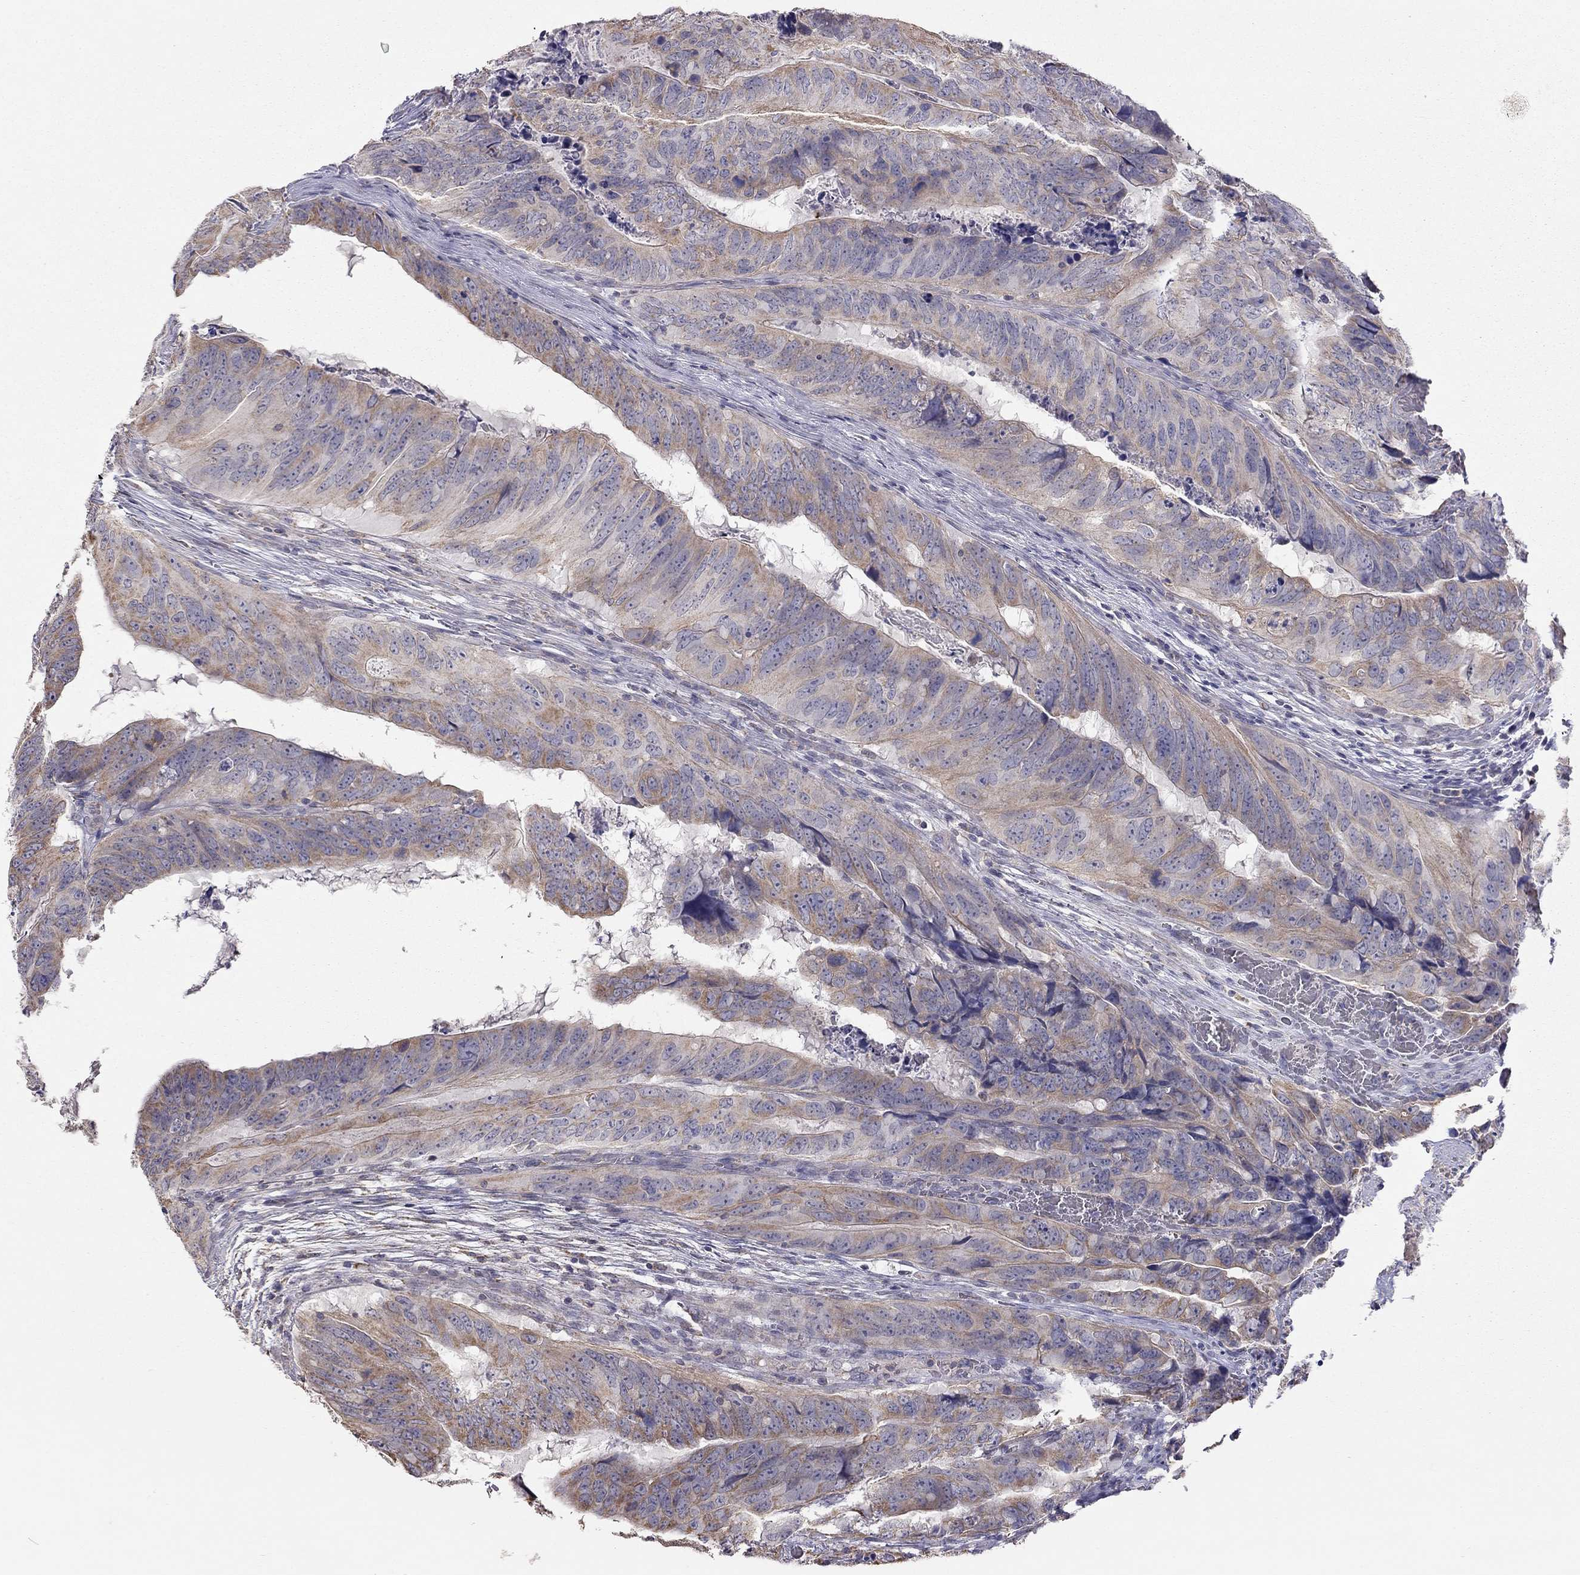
{"staining": {"intensity": "moderate", "quantity": "25%-75%", "location": "cytoplasmic/membranous"}, "tissue": "colorectal cancer", "cell_type": "Tumor cells", "image_type": "cancer", "snomed": [{"axis": "morphology", "description": "Adenocarcinoma, NOS"}, {"axis": "topography", "description": "Colon"}], "caption": "About 25%-75% of tumor cells in human colorectal adenocarcinoma reveal moderate cytoplasmic/membranous protein positivity as visualized by brown immunohistochemical staining.", "gene": "LRIT3", "patient": {"sex": "male", "age": 79}}